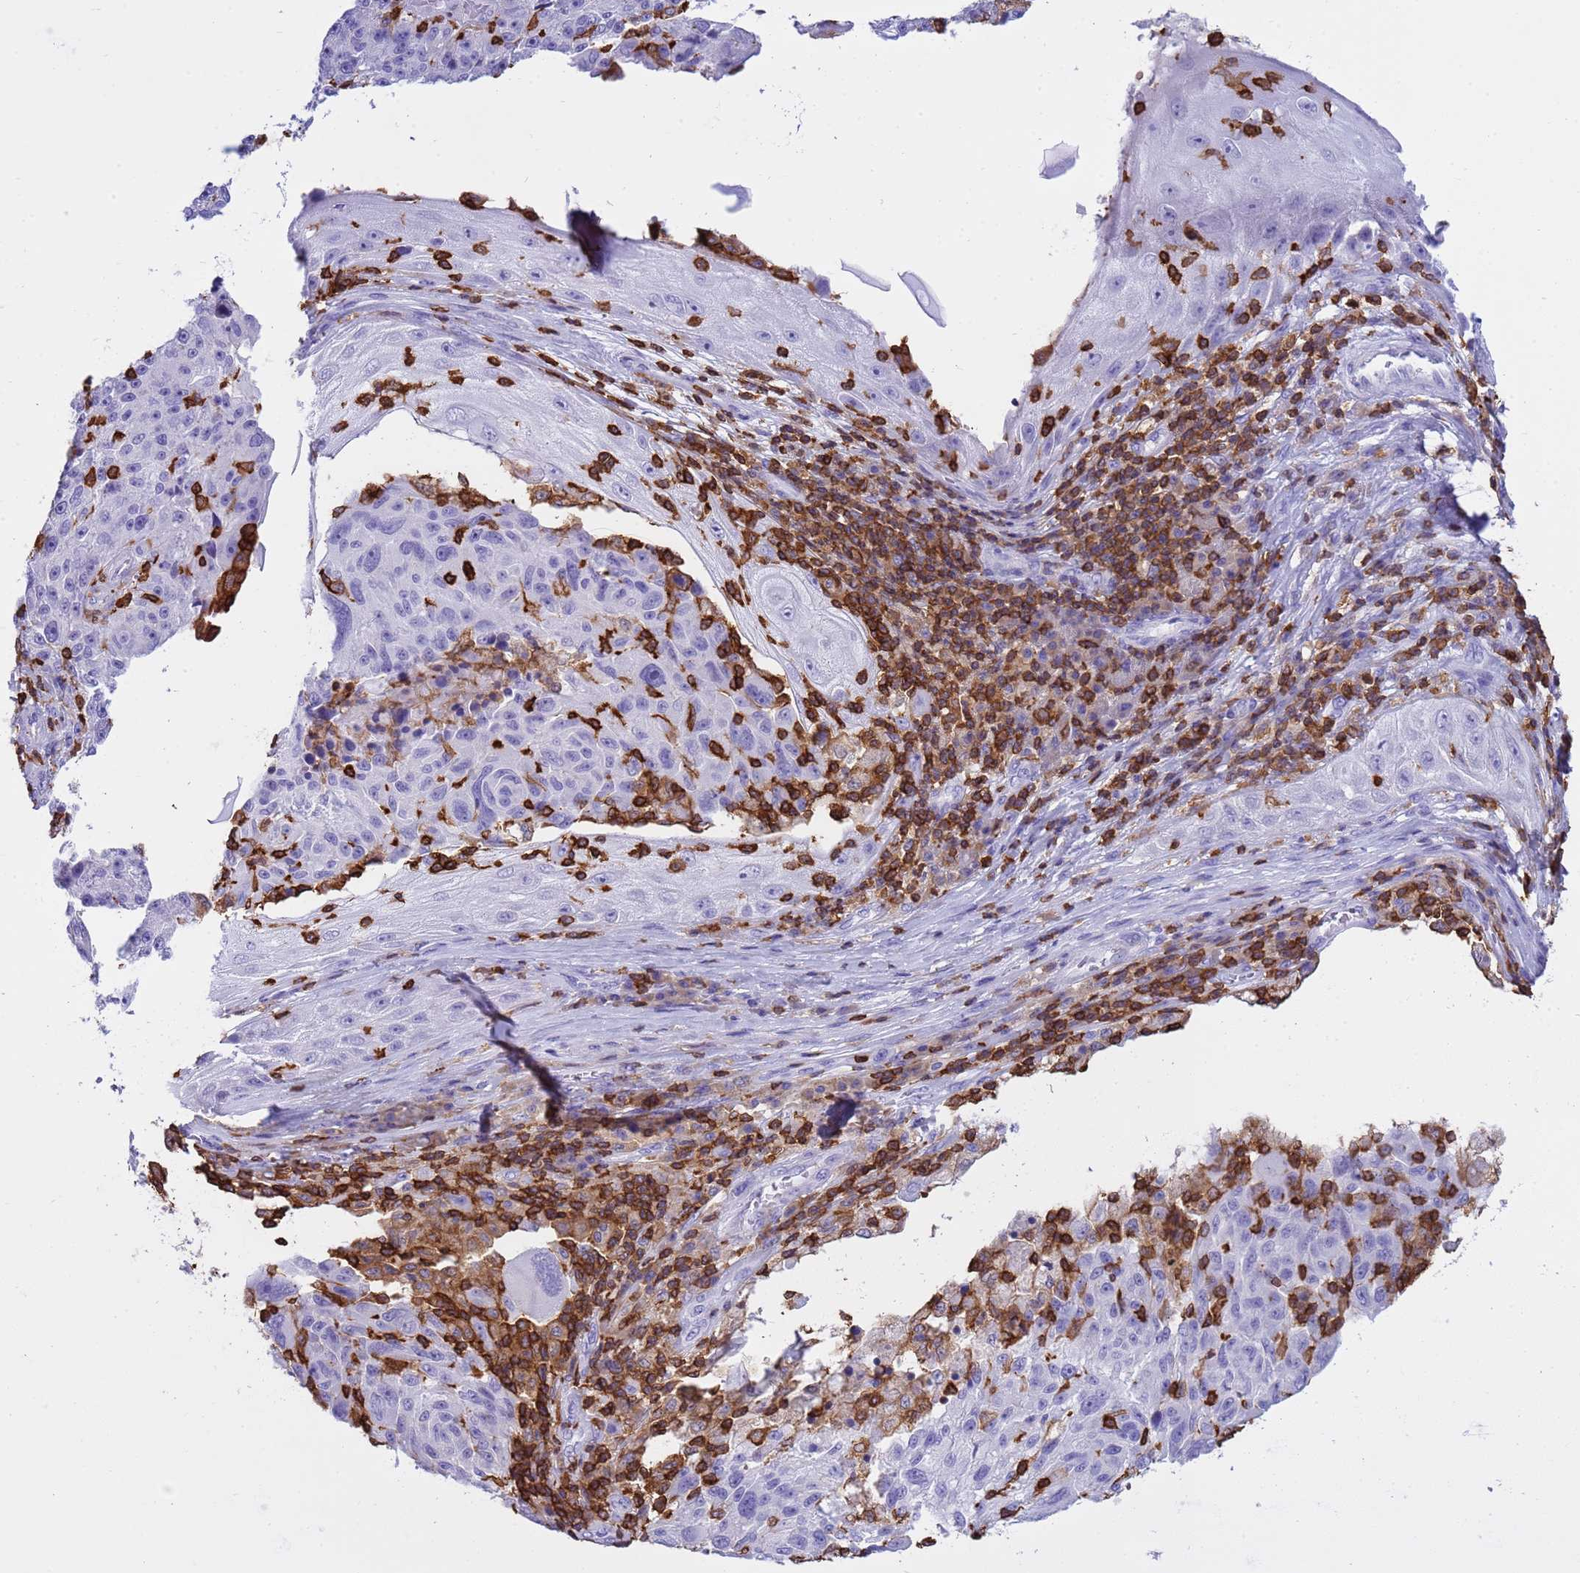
{"staining": {"intensity": "negative", "quantity": "none", "location": "none"}, "tissue": "melanoma", "cell_type": "Tumor cells", "image_type": "cancer", "snomed": [{"axis": "morphology", "description": "Malignant melanoma, NOS"}, {"axis": "topography", "description": "Skin"}], "caption": "Melanoma was stained to show a protein in brown. There is no significant positivity in tumor cells. (DAB (3,3'-diaminobenzidine) immunohistochemistry with hematoxylin counter stain).", "gene": "IRF5", "patient": {"sex": "male", "age": 53}}